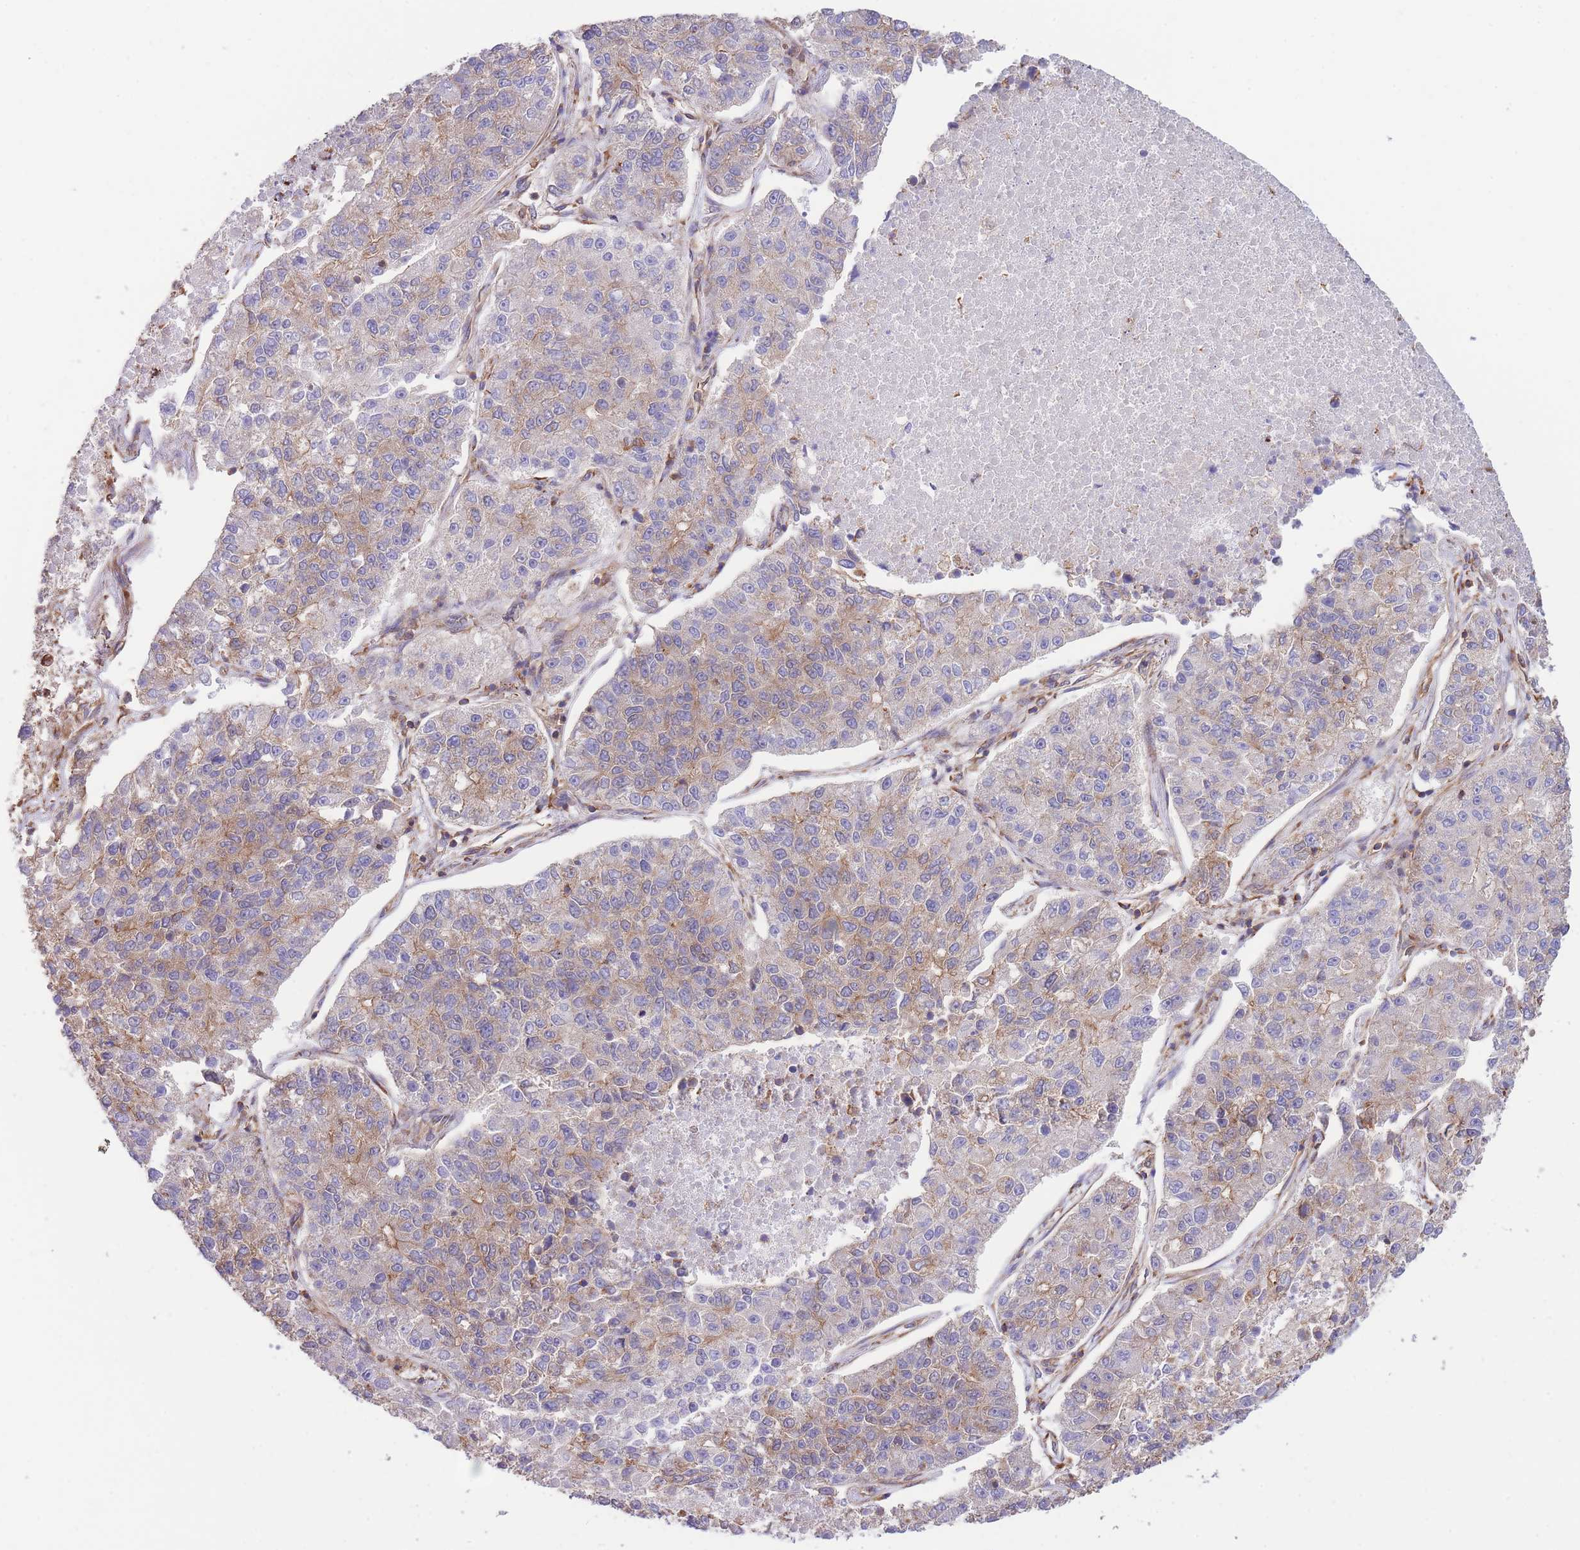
{"staining": {"intensity": "weak", "quantity": "25%-75%", "location": "cytoplasmic/membranous"}, "tissue": "lung cancer", "cell_type": "Tumor cells", "image_type": "cancer", "snomed": [{"axis": "morphology", "description": "Adenocarcinoma, NOS"}, {"axis": "topography", "description": "Lung"}], "caption": "Protein analysis of lung cancer (adenocarcinoma) tissue shows weak cytoplasmic/membranous staining in about 25%-75% of tumor cells.", "gene": "LRRN4CL", "patient": {"sex": "male", "age": 49}}